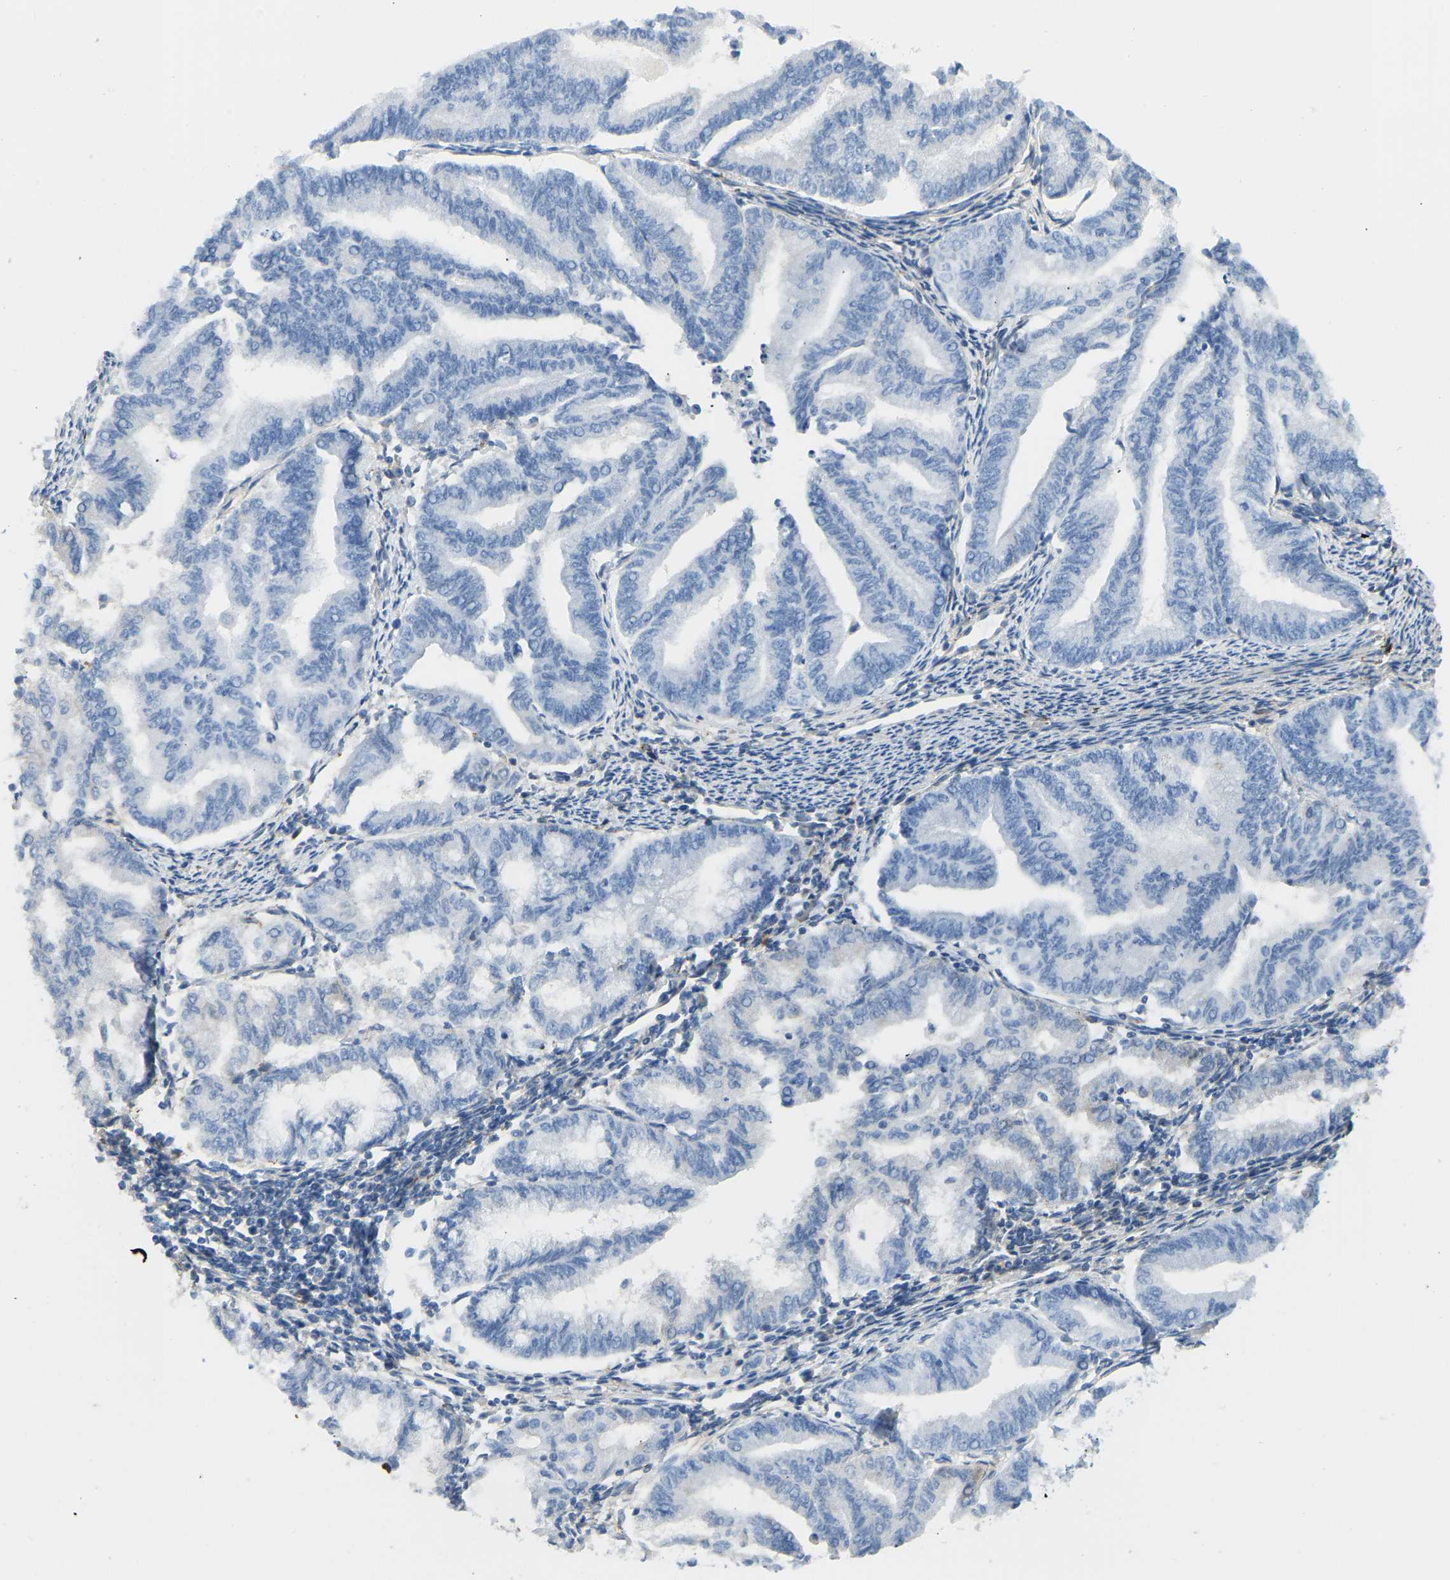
{"staining": {"intensity": "negative", "quantity": "none", "location": "none"}, "tissue": "endometrial cancer", "cell_type": "Tumor cells", "image_type": "cancer", "snomed": [{"axis": "morphology", "description": "Adenocarcinoma, NOS"}, {"axis": "topography", "description": "Endometrium"}], "caption": "An immunohistochemistry image of adenocarcinoma (endometrial) is shown. There is no staining in tumor cells of adenocarcinoma (endometrial). (DAB IHC, high magnification).", "gene": "COL15A1", "patient": {"sex": "female", "age": 79}}